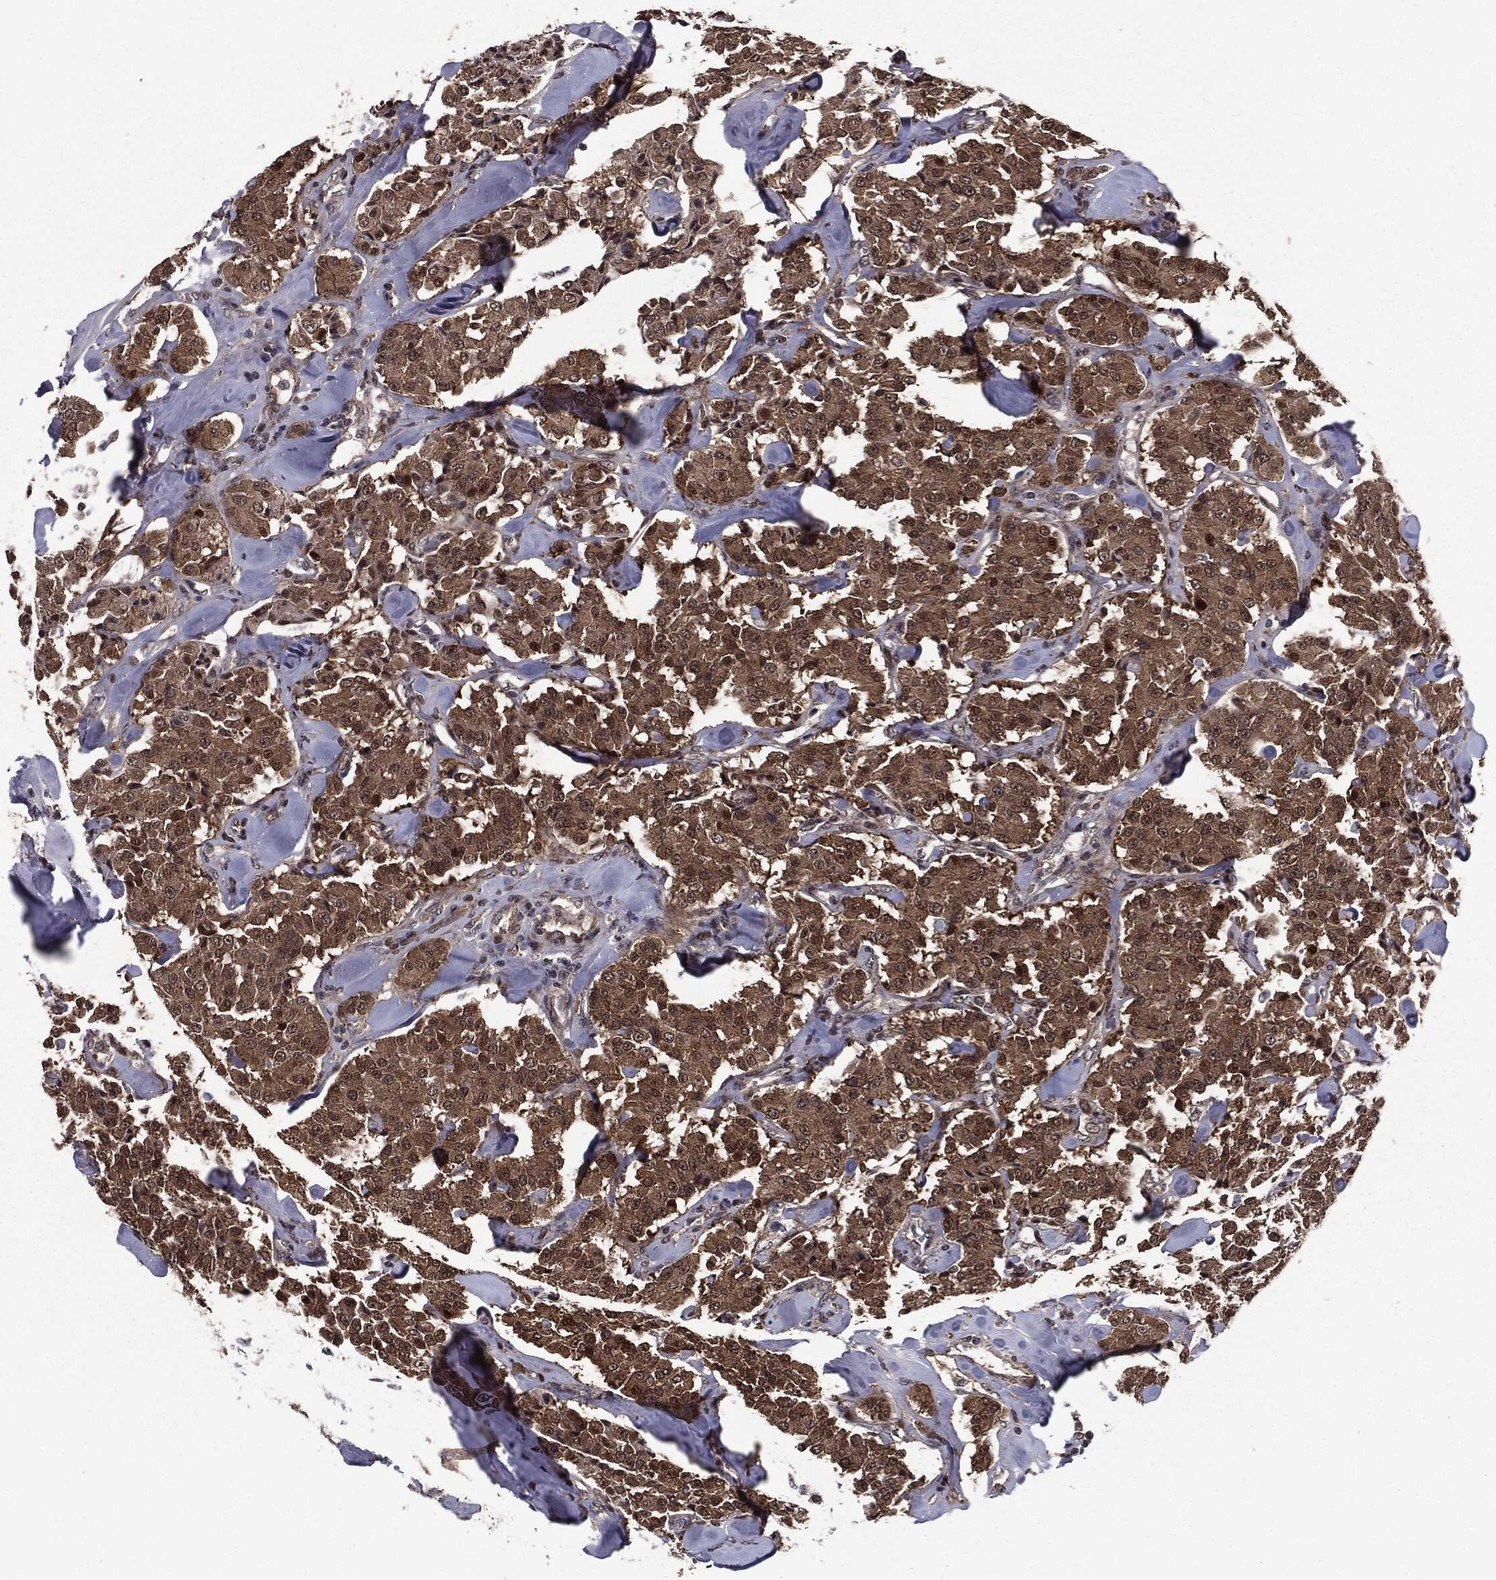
{"staining": {"intensity": "moderate", "quantity": ">75%", "location": "cytoplasmic/membranous"}, "tissue": "carcinoid", "cell_type": "Tumor cells", "image_type": "cancer", "snomed": [{"axis": "morphology", "description": "Carcinoid, malignant, NOS"}, {"axis": "topography", "description": "Pancreas"}], "caption": "Protein staining of malignant carcinoid tissue reveals moderate cytoplasmic/membranous positivity in about >75% of tumor cells.", "gene": "PTPA", "patient": {"sex": "male", "age": 41}}